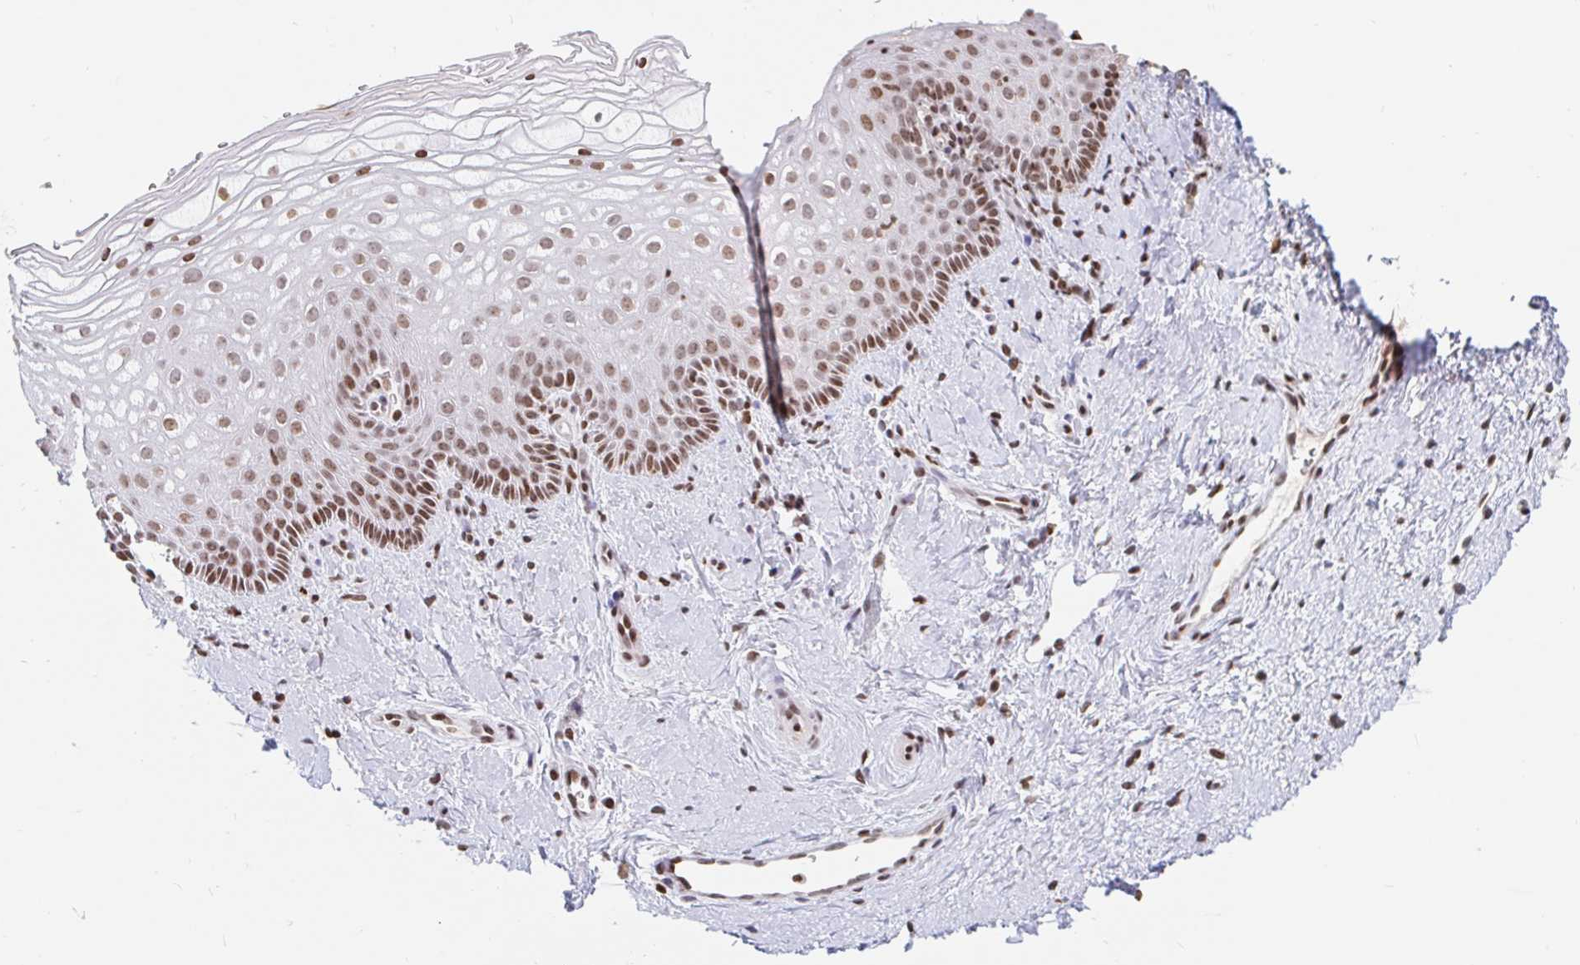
{"staining": {"intensity": "moderate", "quantity": ">75%", "location": "nuclear"}, "tissue": "vagina", "cell_type": "Squamous epithelial cells", "image_type": "normal", "snomed": [{"axis": "morphology", "description": "Normal tissue, NOS"}, {"axis": "topography", "description": "Vagina"}], "caption": "Immunohistochemistry (IHC) photomicrograph of benign vagina: human vagina stained using immunohistochemistry exhibits medium levels of moderate protein expression localized specifically in the nuclear of squamous epithelial cells, appearing as a nuclear brown color.", "gene": "HOXC10", "patient": {"sex": "female", "age": 51}}